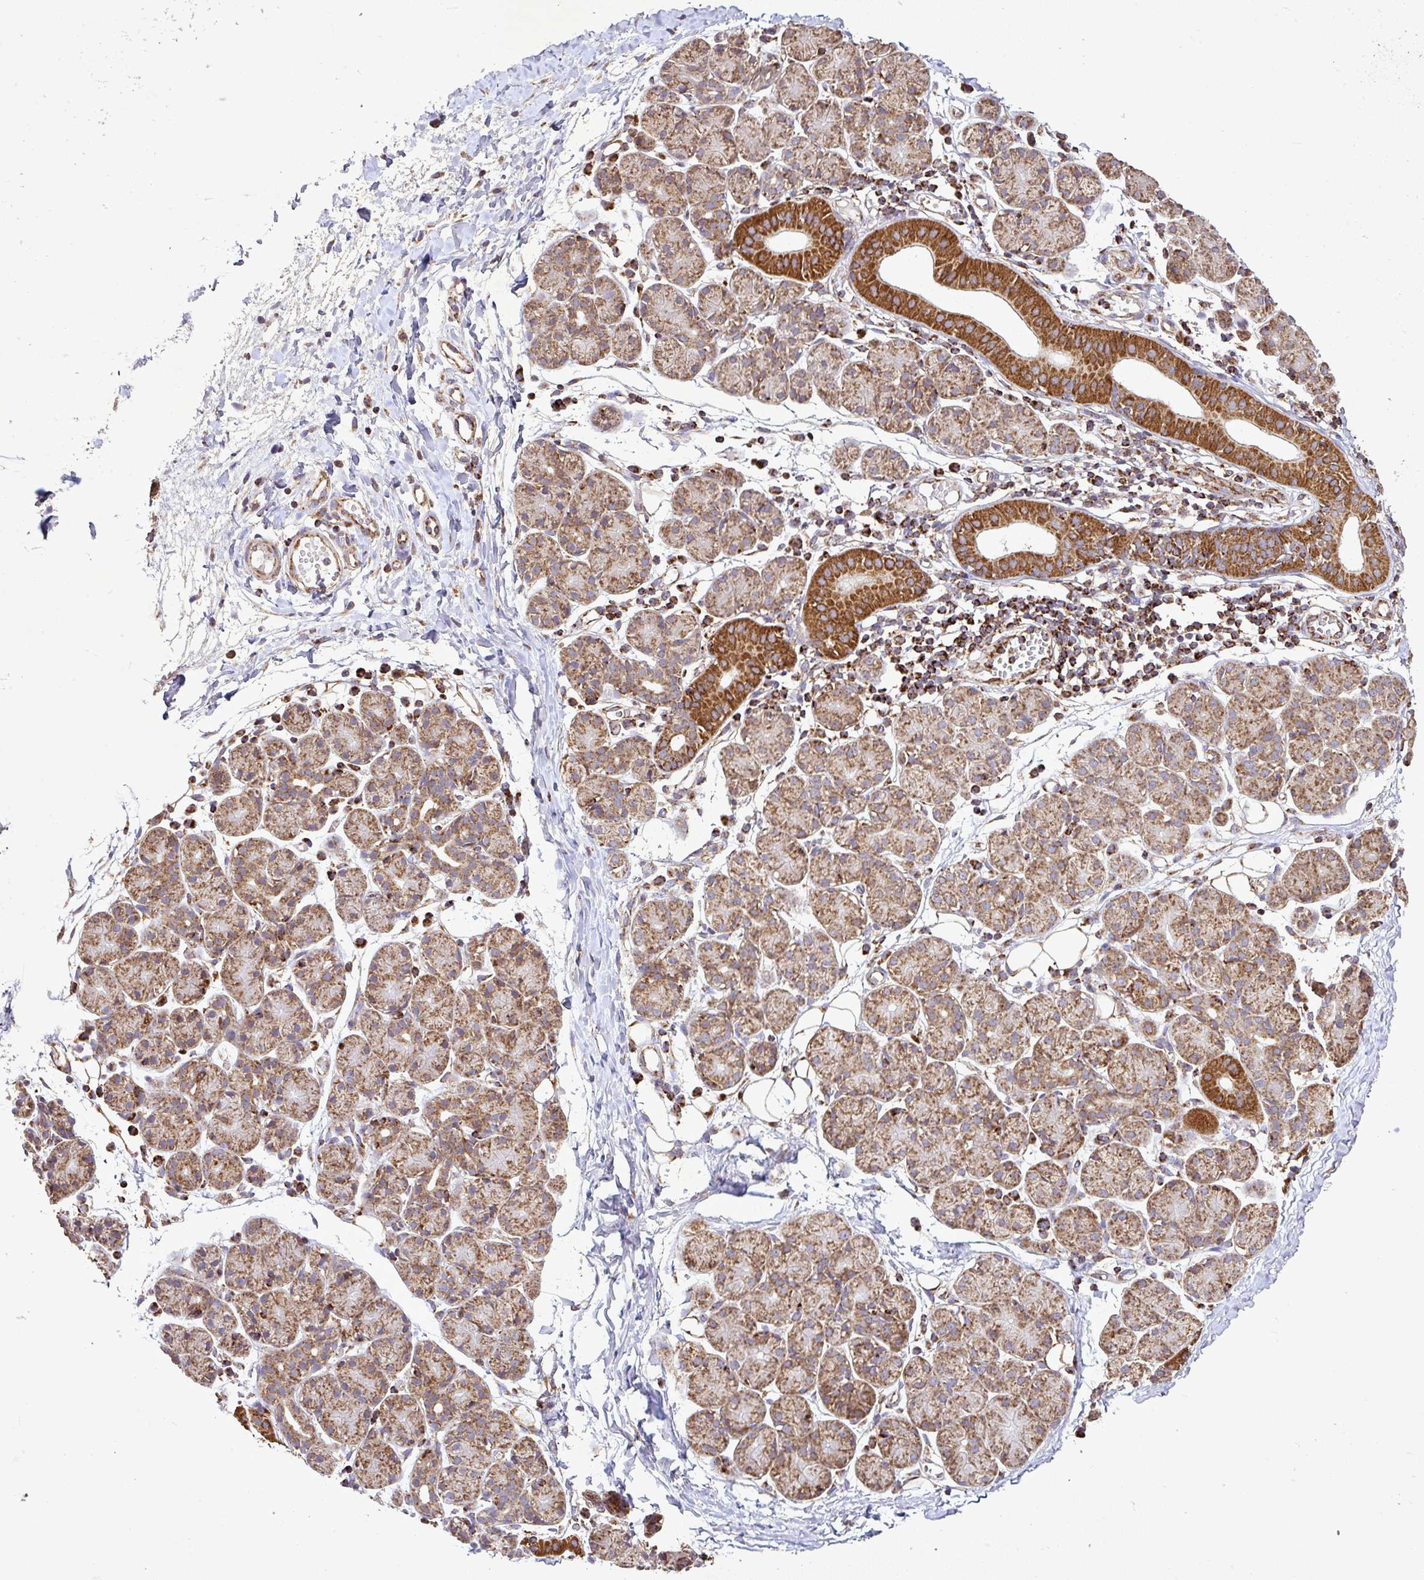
{"staining": {"intensity": "strong", "quantity": "25%-75%", "location": "cytoplasmic/membranous"}, "tissue": "salivary gland", "cell_type": "Glandular cells", "image_type": "normal", "snomed": [{"axis": "morphology", "description": "Normal tissue, NOS"}, {"axis": "morphology", "description": "Inflammation, NOS"}, {"axis": "topography", "description": "Lymph node"}, {"axis": "topography", "description": "Salivary gland"}], "caption": "Benign salivary gland reveals strong cytoplasmic/membranous staining in approximately 25%-75% of glandular cells (DAB = brown stain, brightfield microscopy at high magnification)..", "gene": "AGK", "patient": {"sex": "male", "age": 3}}